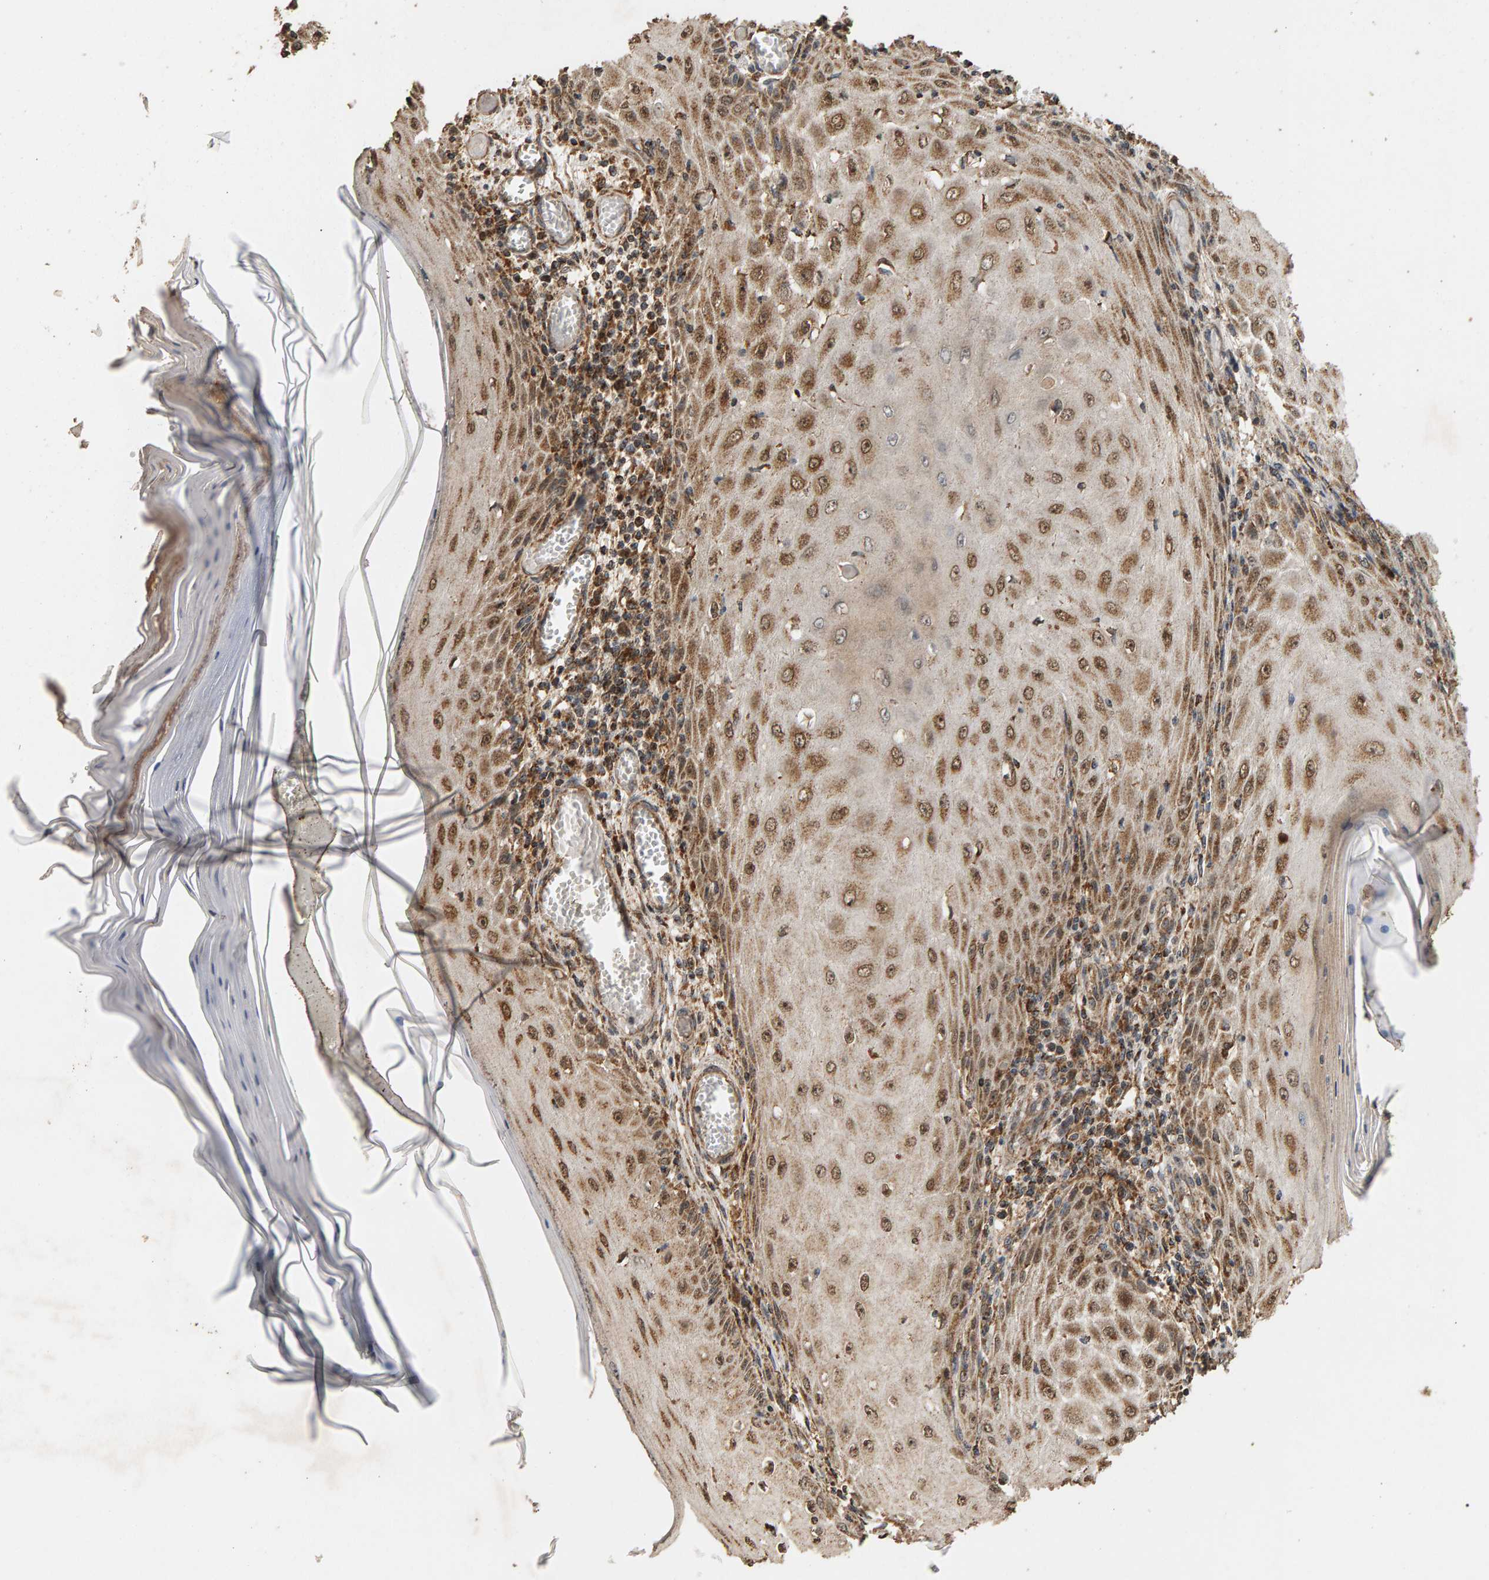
{"staining": {"intensity": "moderate", "quantity": ">75%", "location": "cytoplasmic/membranous,nuclear"}, "tissue": "skin cancer", "cell_type": "Tumor cells", "image_type": "cancer", "snomed": [{"axis": "morphology", "description": "Squamous cell carcinoma, NOS"}, {"axis": "topography", "description": "Skin"}], "caption": "Immunohistochemistry (IHC) of skin cancer shows medium levels of moderate cytoplasmic/membranous and nuclear staining in approximately >75% of tumor cells. The protein of interest is shown in brown color, while the nuclei are stained blue.", "gene": "GSTK1", "patient": {"sex": "female", "age": 73}}